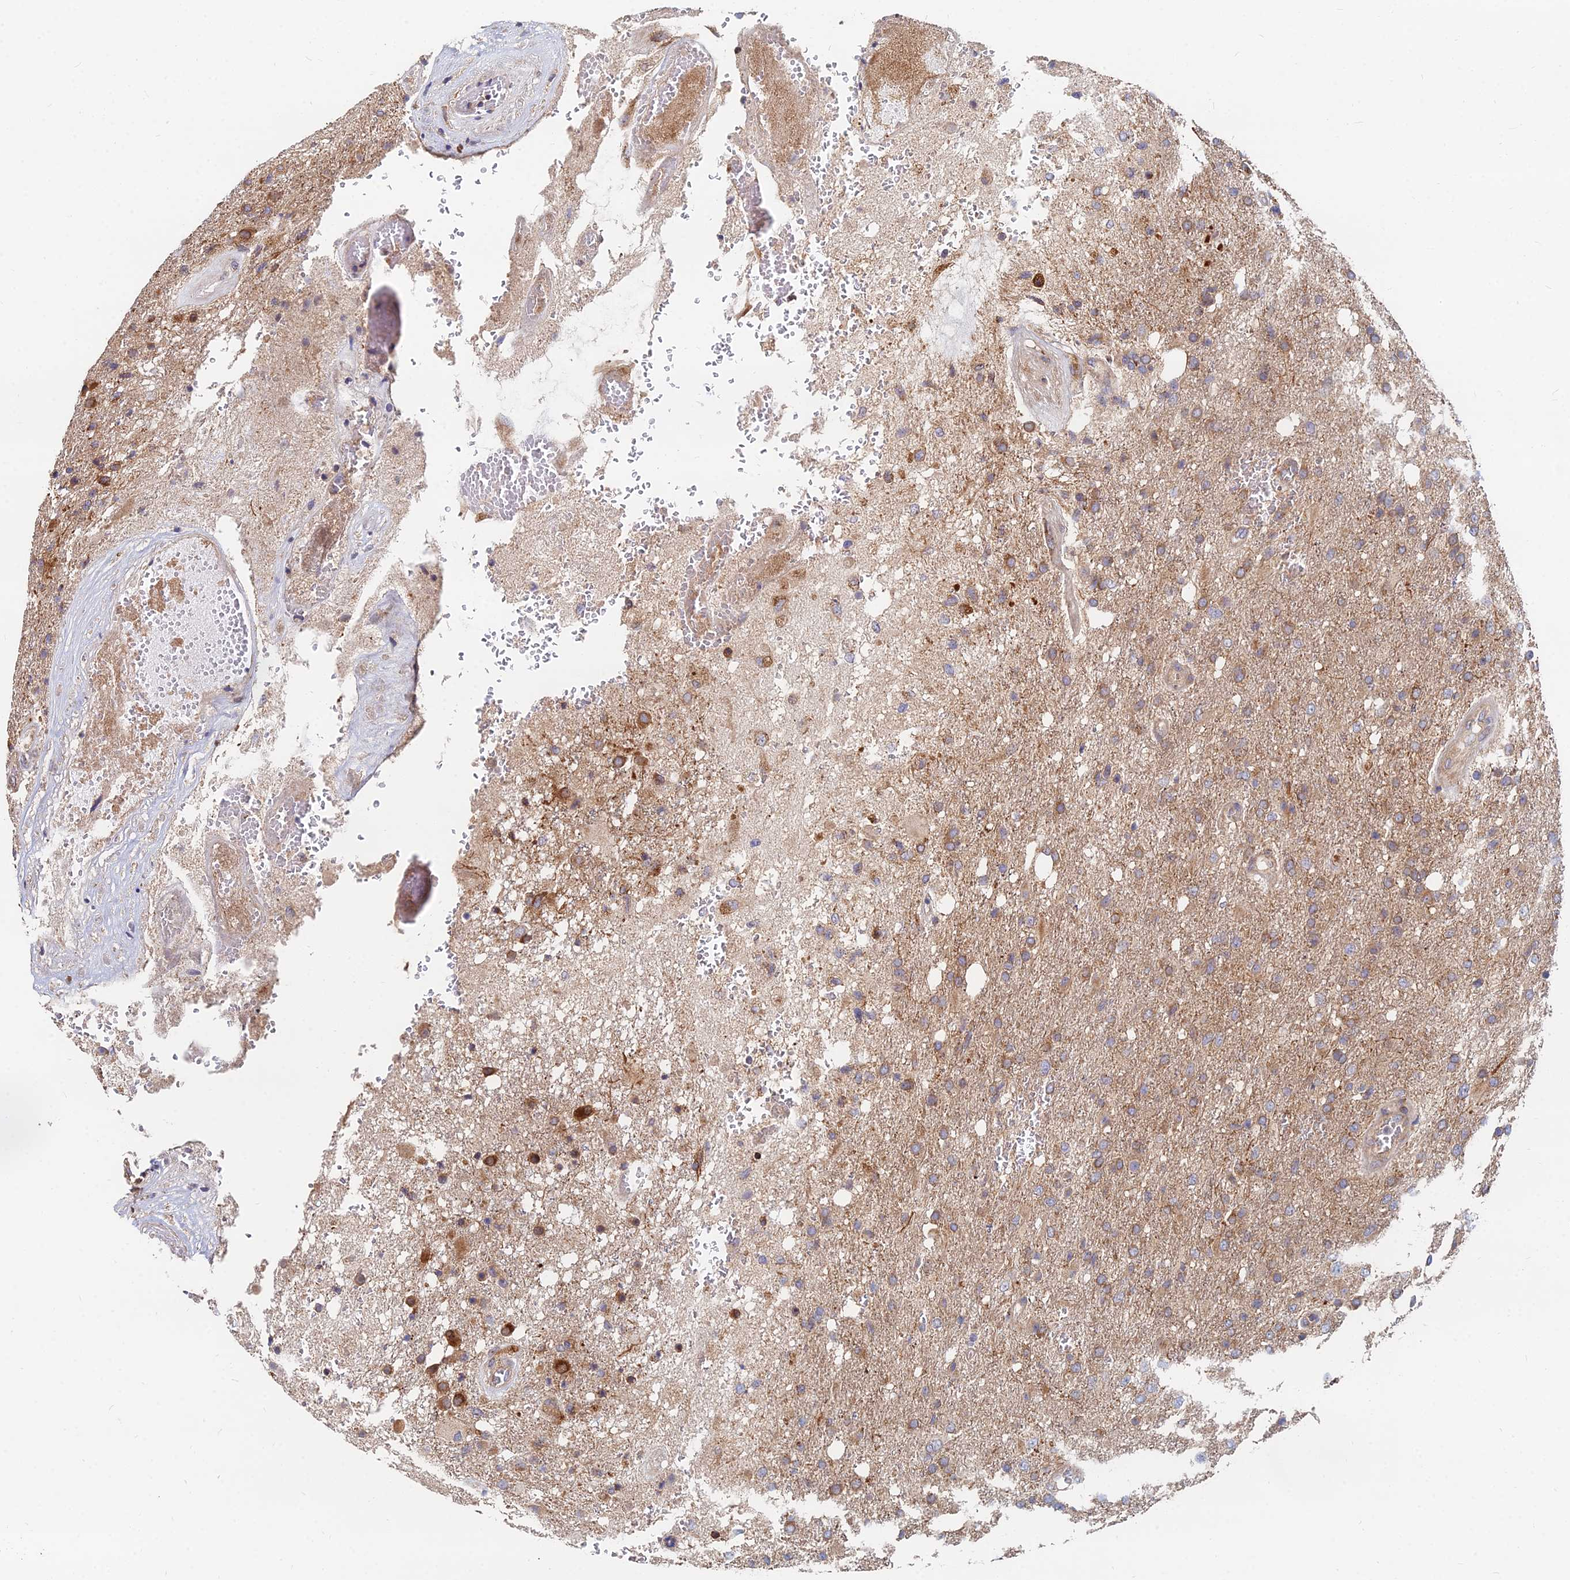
{"staining": {"intensity": "weak", "quantity": ">75%", "location": "cytoplasmic/membranous"}, "tissue": "glioma", "cell_type": "Tumor cells", "image_type": "cancer", "snomed": [{"axis": "morphology", "description": "Glioma, malignant, High grade"}, {"axis": "topography", "description": "Brain"}], "caption": "Weak cytoplasmic/membranous protein positivity is present in approximately >75% of tumor cells in glioma.", "gene": "CCZ1", "patient": {"sex": "female", "age": 74}}